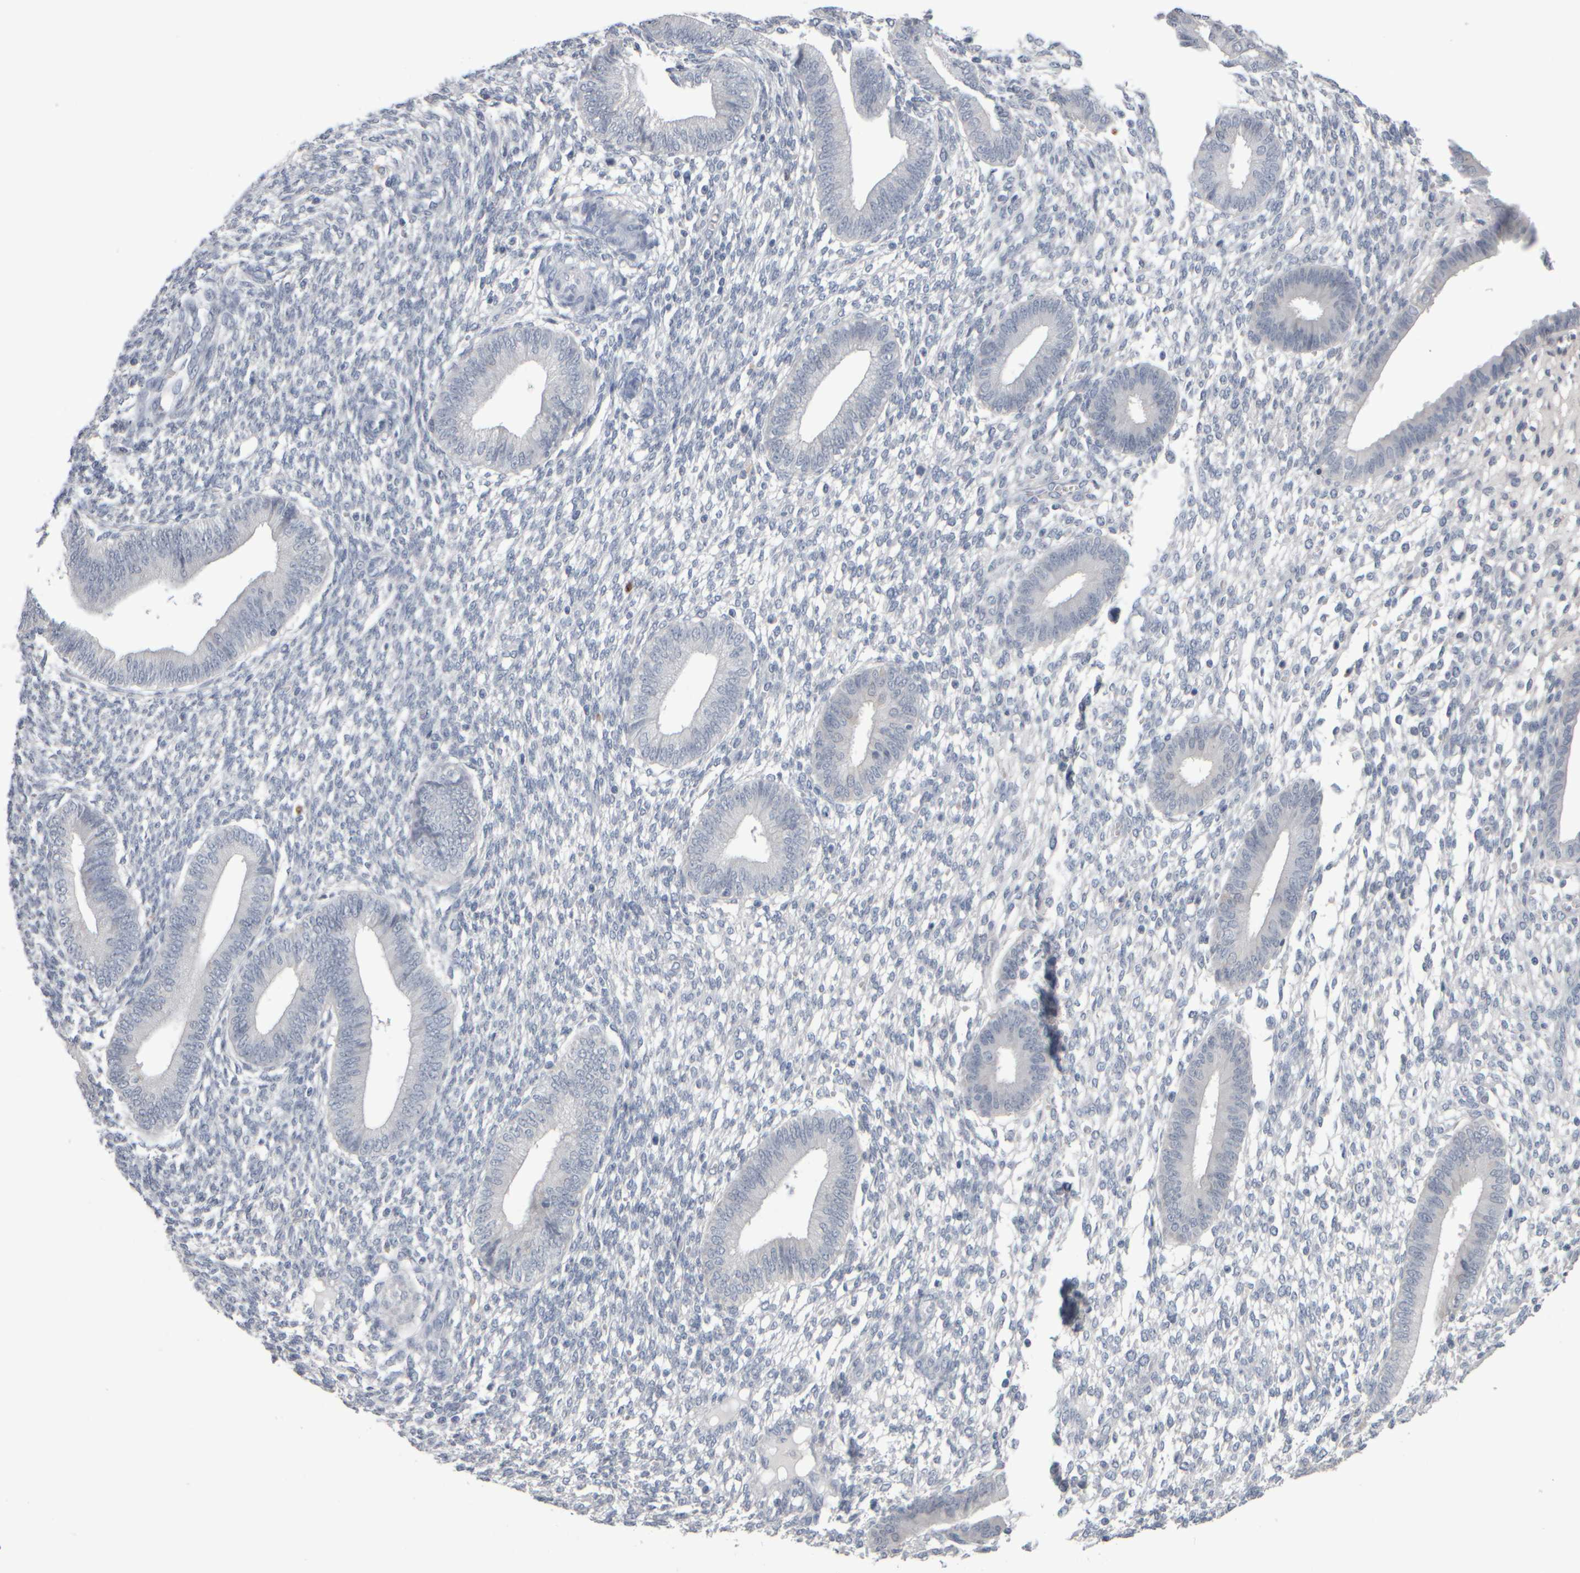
{"staining": {"intensity": "negative", "quantity": "none", "location": "none"}, "tissue": "endometrium", "cell_type": "Cells in endometrial stroma", "image_type": "normal", "snomed": [{"axis": "morphology", "description": "Normal tissue, NOS"}, {"axis": "topography", "description": "Endometrium"}], "caption": "Unremarkable endometrium was stained to show a protein in brown. There is no significant positivity in cells in endometrial stroma.", "gene": "EPHX2", "patient": {"sex": "female", "age": 46}}